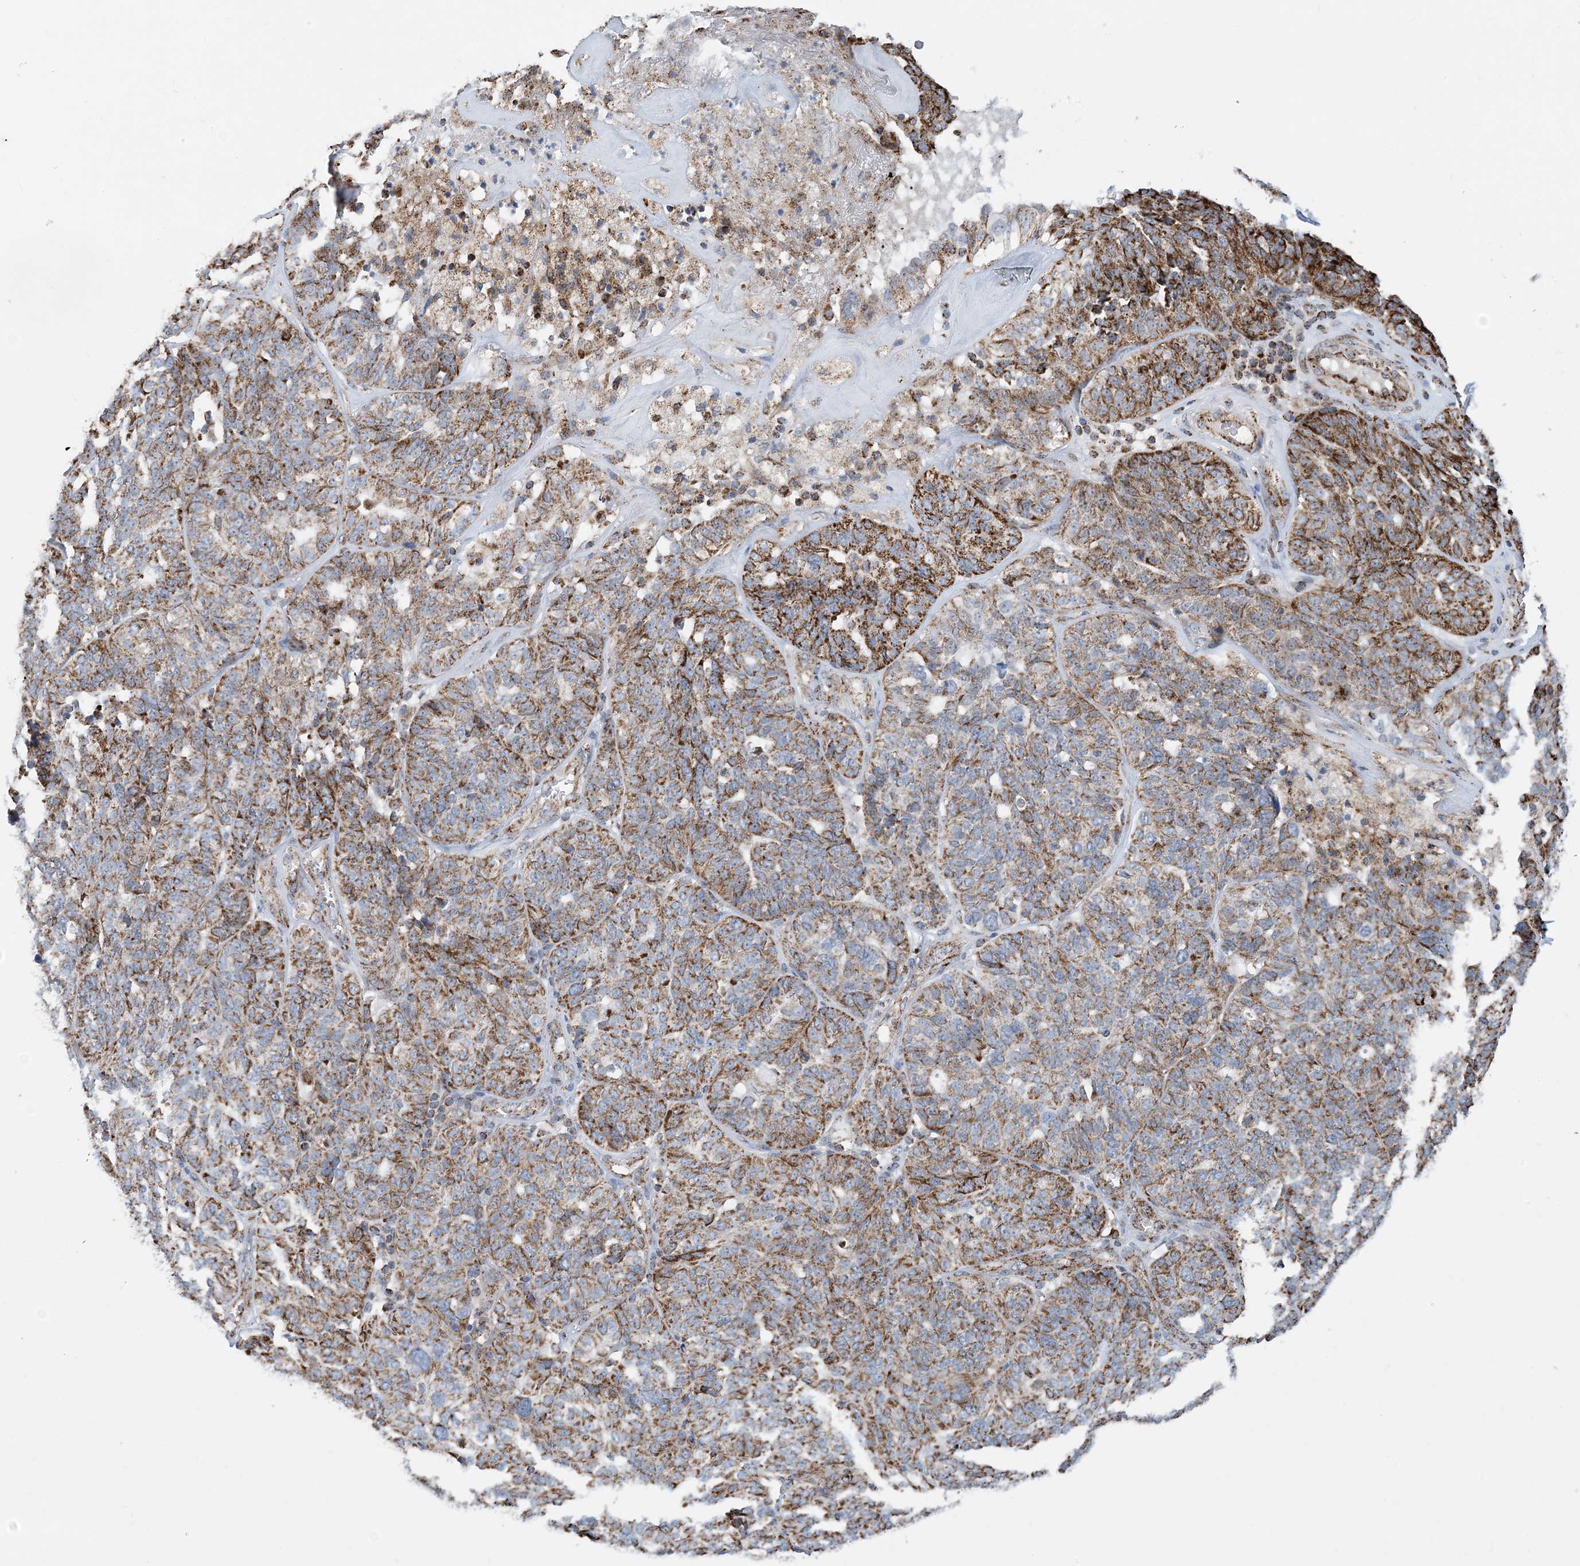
{"staining": {"intensity": "moderate", "quantity": ">75%", "location": "cytoplasmic/membranous"}, "tissue": "ovarian cancer", "cell_type": "Tumor cells", "image_type": "cancer", "snomed": [{"axis": "morphology", "description": "Cystadenocarcinoma, serous, NOS"}, {"axis": "topography", "description": "Ovary"}], "caption": "A brown stain labels moderate cytoplasmic/membranous staining of a protein in human ovarian cancer tumor cells.", "gene": "PCDHGA1", "patient": {"sex": "female", "age": 59}}